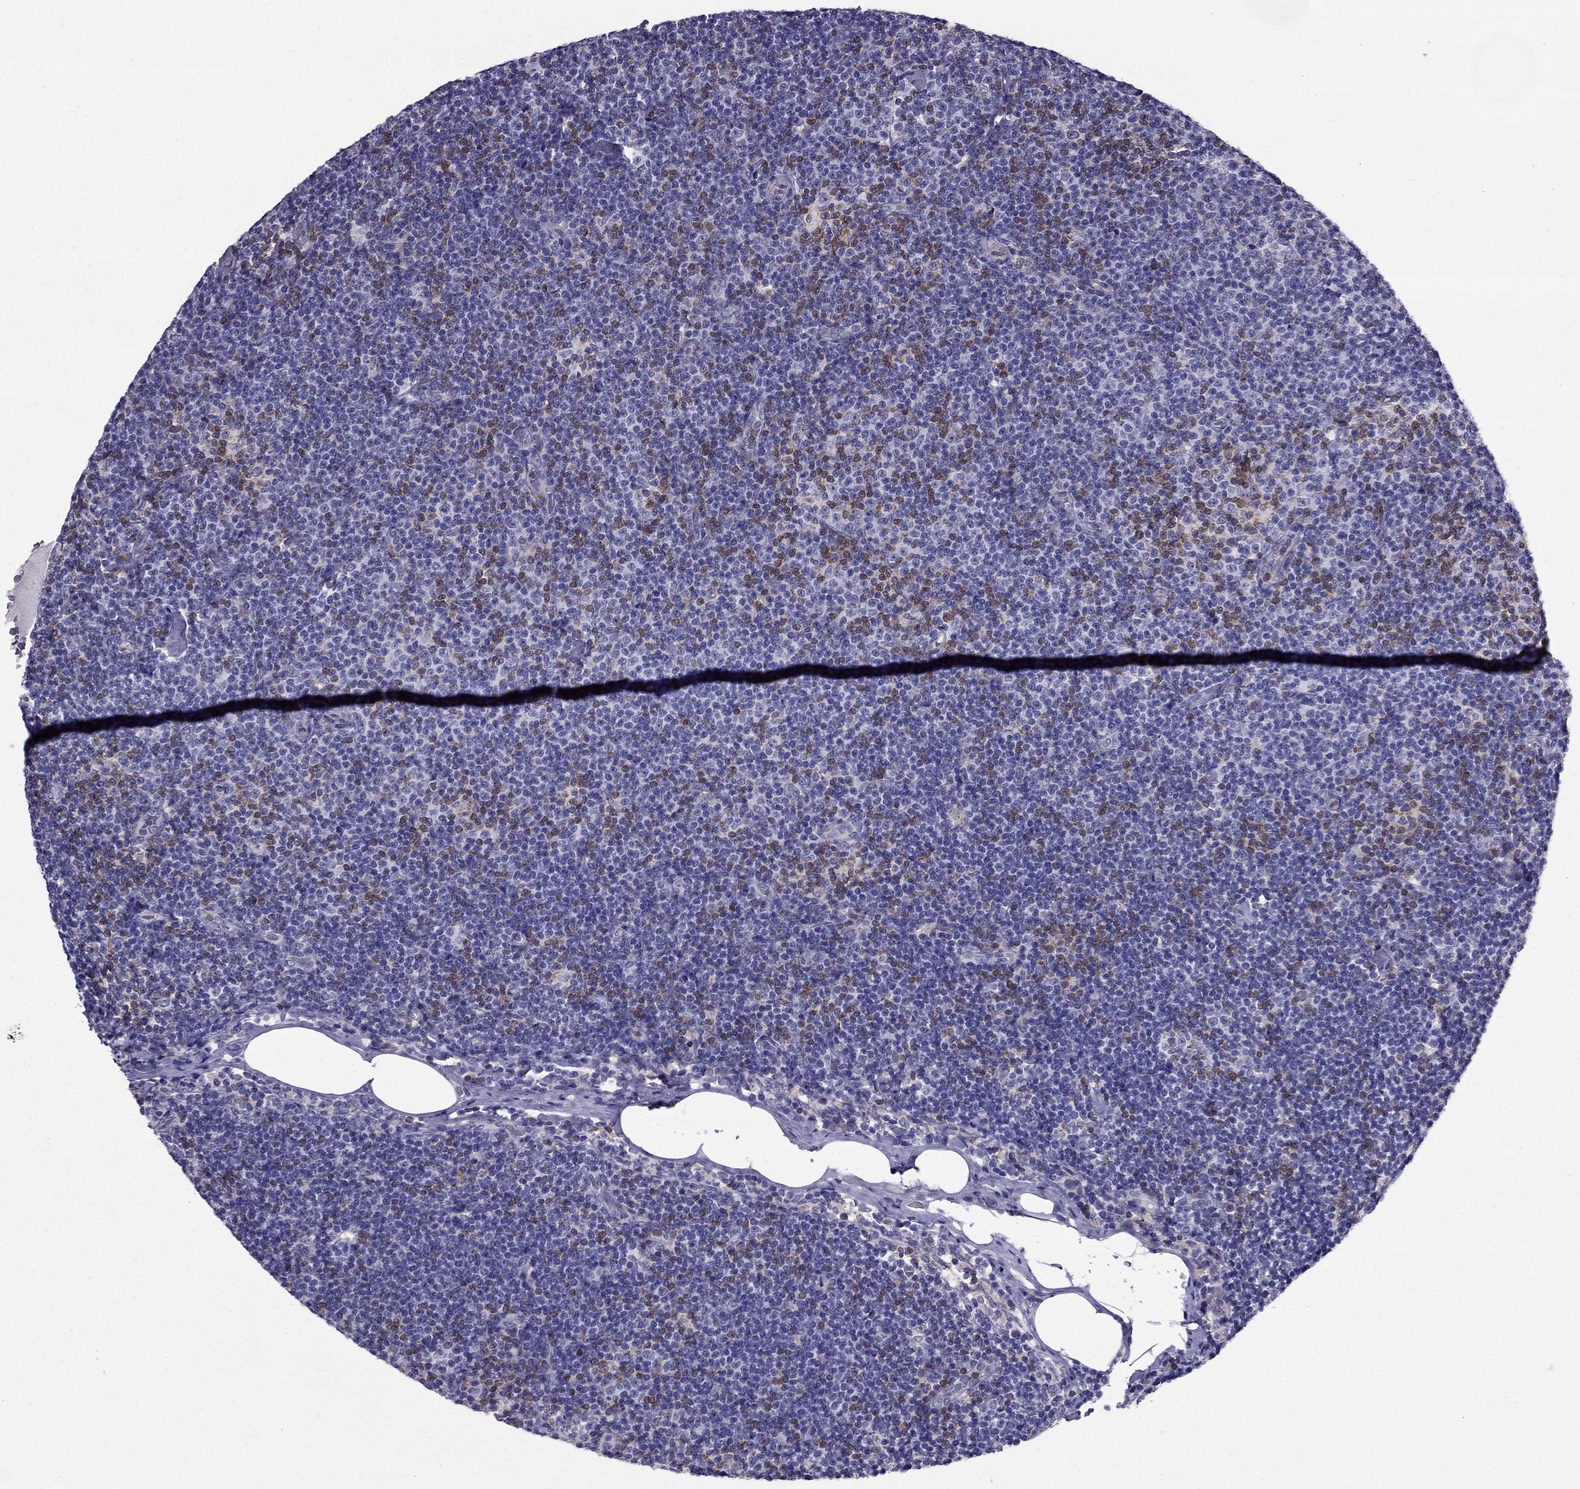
{"staining": {"intensity": "negative", "quantity": "none", "location": "none"}, "tissue": "lymphoma", "cell_type": "Tumor cells", "image_type": "cancer", "snomed": [{"axis": "morphology", "description": "Malignant lymphoma, non-Hodgkin's type, Low grade"}, {"axis": "topography", "description": "Lymph node"}], "caption": "A histopathology image of human malignant lymphoma, non-Hodgkin's type (low-grade) is negative for staining in tumor cells. Brightfield microscopy of IHC stained with DAB (brown) and hematoxylin (blue), captured at high magnification.", "gene": "AAK1", "patient": {"sex": "male", "age": 81}}